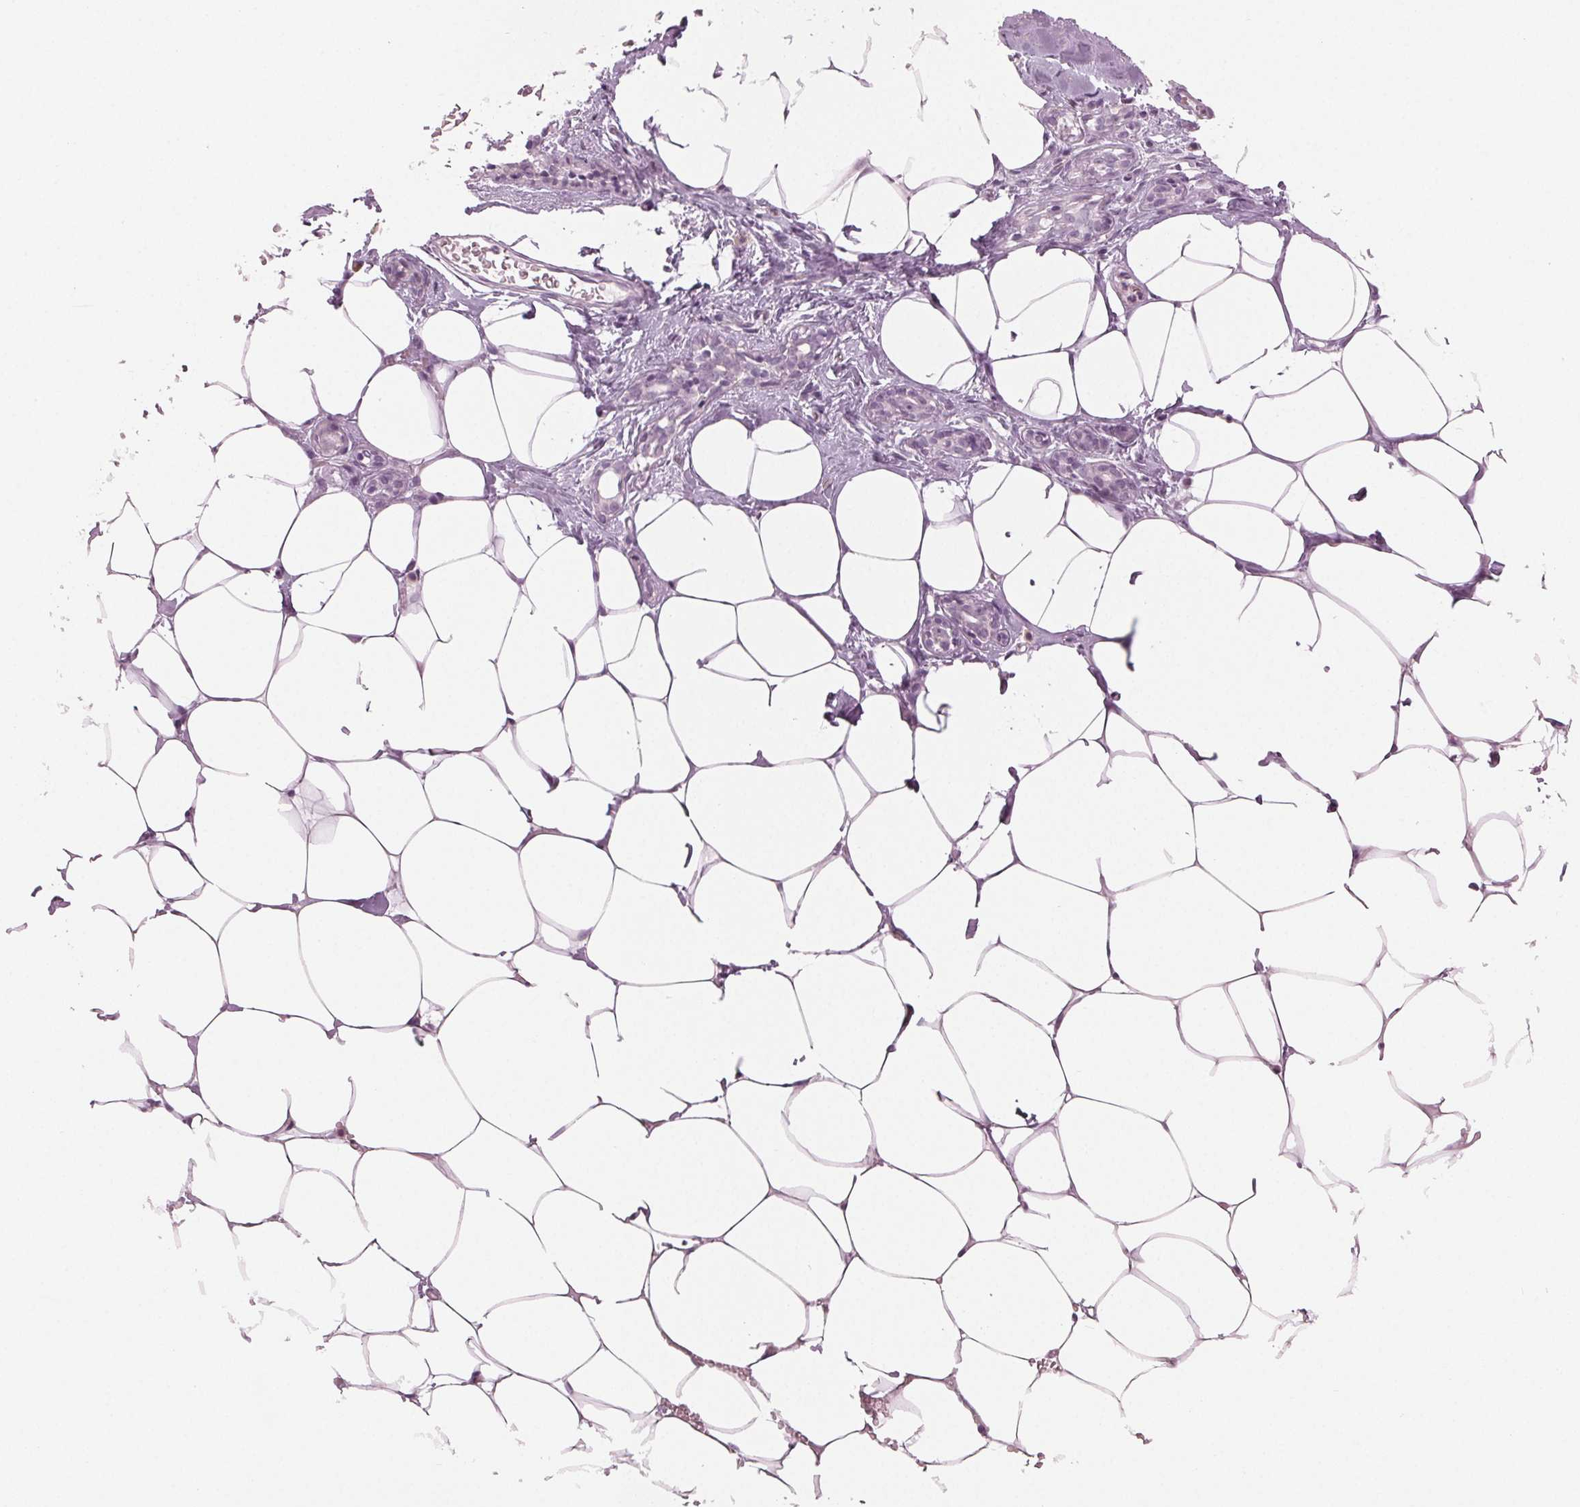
{"staining": {"intensity": "negative", "quantity": "none", "location": "none"}, "tissue": "breast", "cell_type": "Adipocytes", "image_type": "normal", "snomed": [{"axis": "morphology", "description": "Normal tissue, NOS"}, {"axis": "topography", "description": "Breast"}], "caption": "This image is of benign breast stained with IHC to label a protein in brown with the nuclei are counter-stained blue. There is no positivity in adipocytes.", "gene": "PRAP1", "patient": {"sex": "female", "age": 27}}